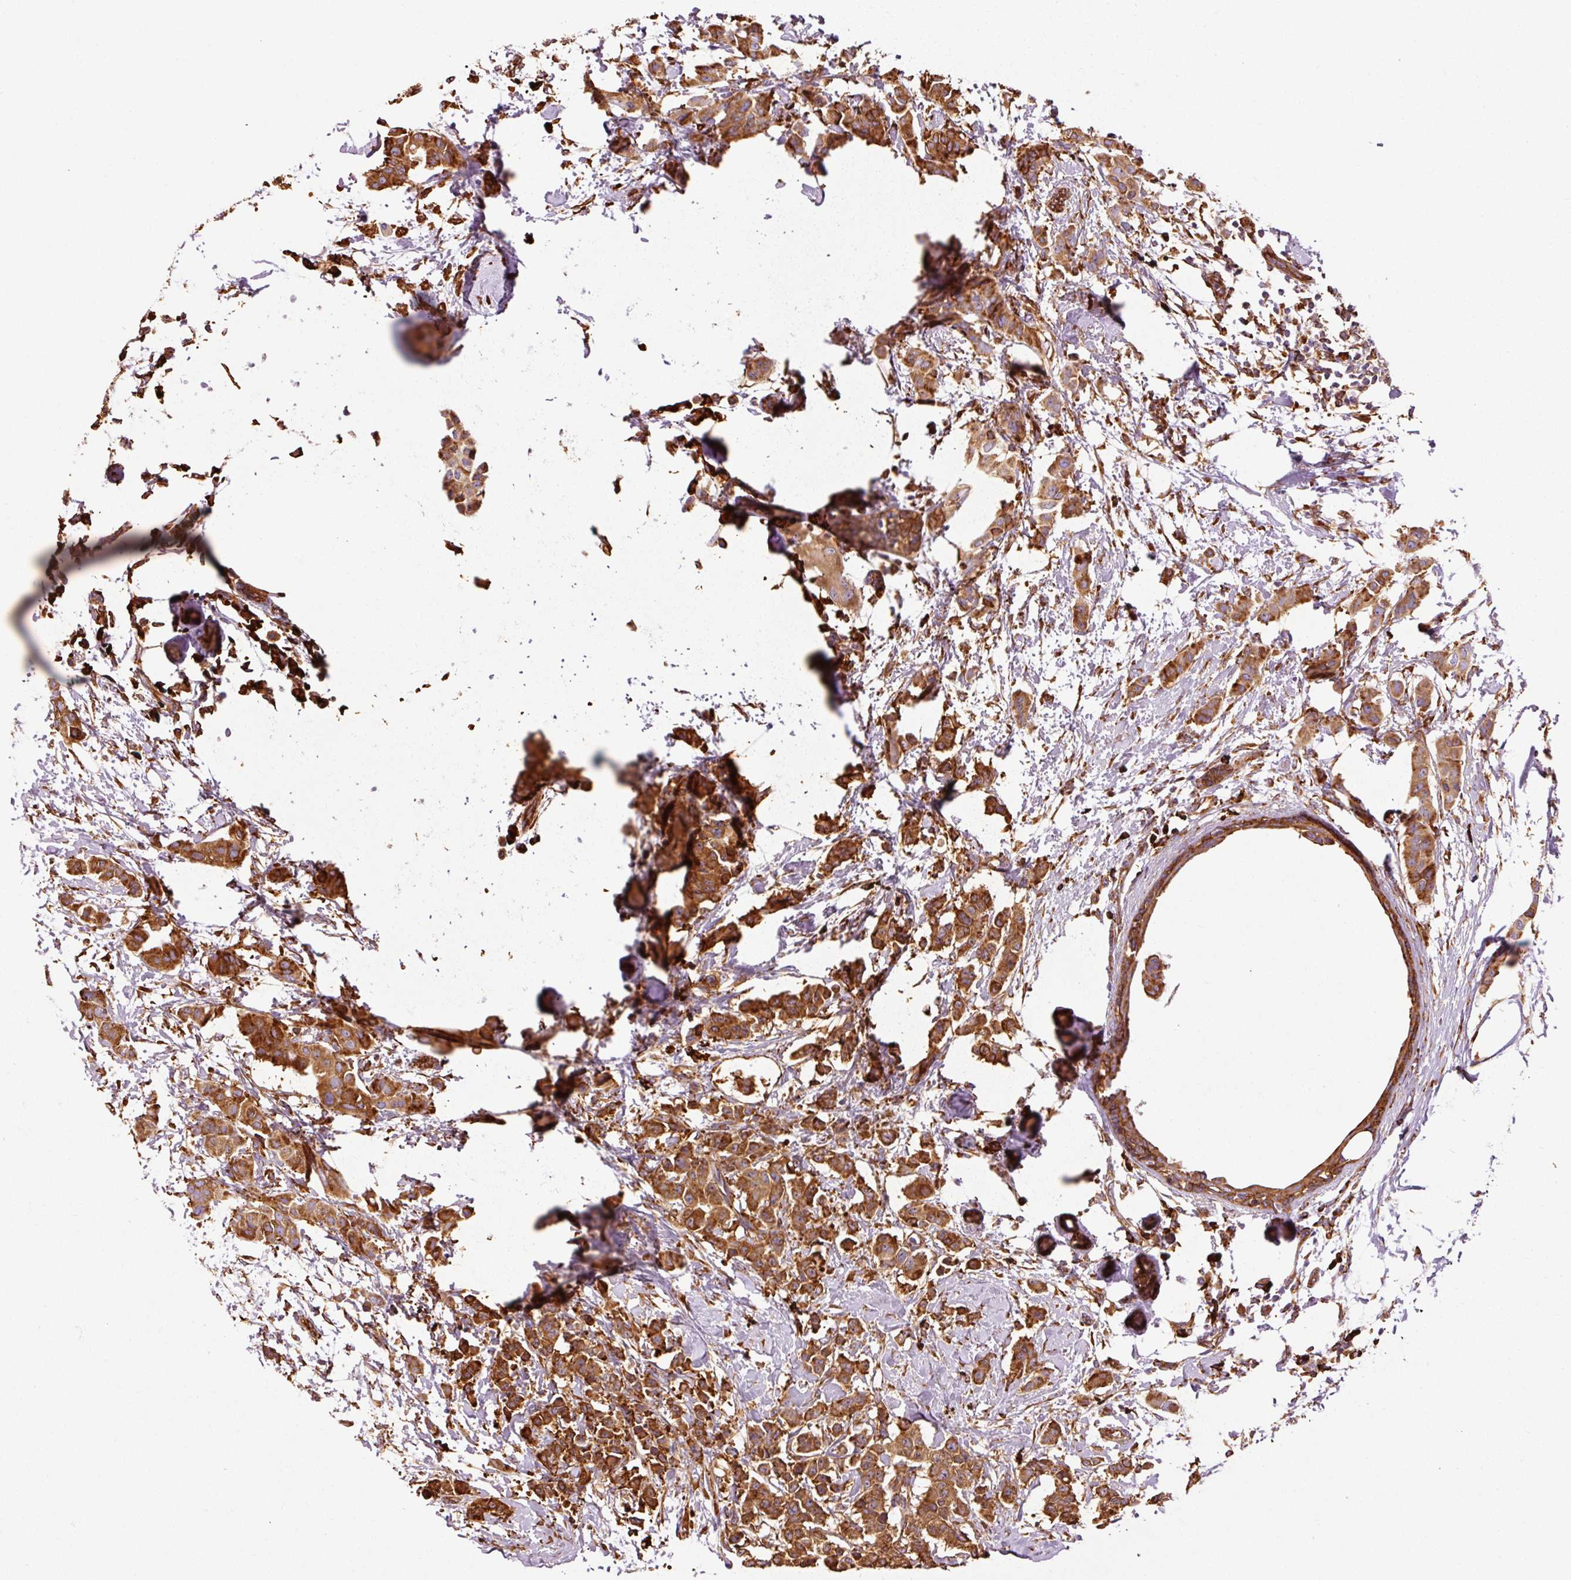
{"staining": {"intensity": "strong", "quantity": ">75%", "location": "cytoplasmic/membranous"}, "tissue": "breast cancer", "cell_type": "Tumor cells", "image_type": "cancer", "snomed": [{"axis": "morphology", "description": "Duct carcinoma"}, {"axis": "topography", "description": "Breast"}], "caption": "Tumor cells display high levels of strong cytoplasmic/membranous expression in approximately >75% of cells in breast infiltrating ductal carcinoma.", "gene": "KLC1", "patient": {"sex": "female", "age": 40}}